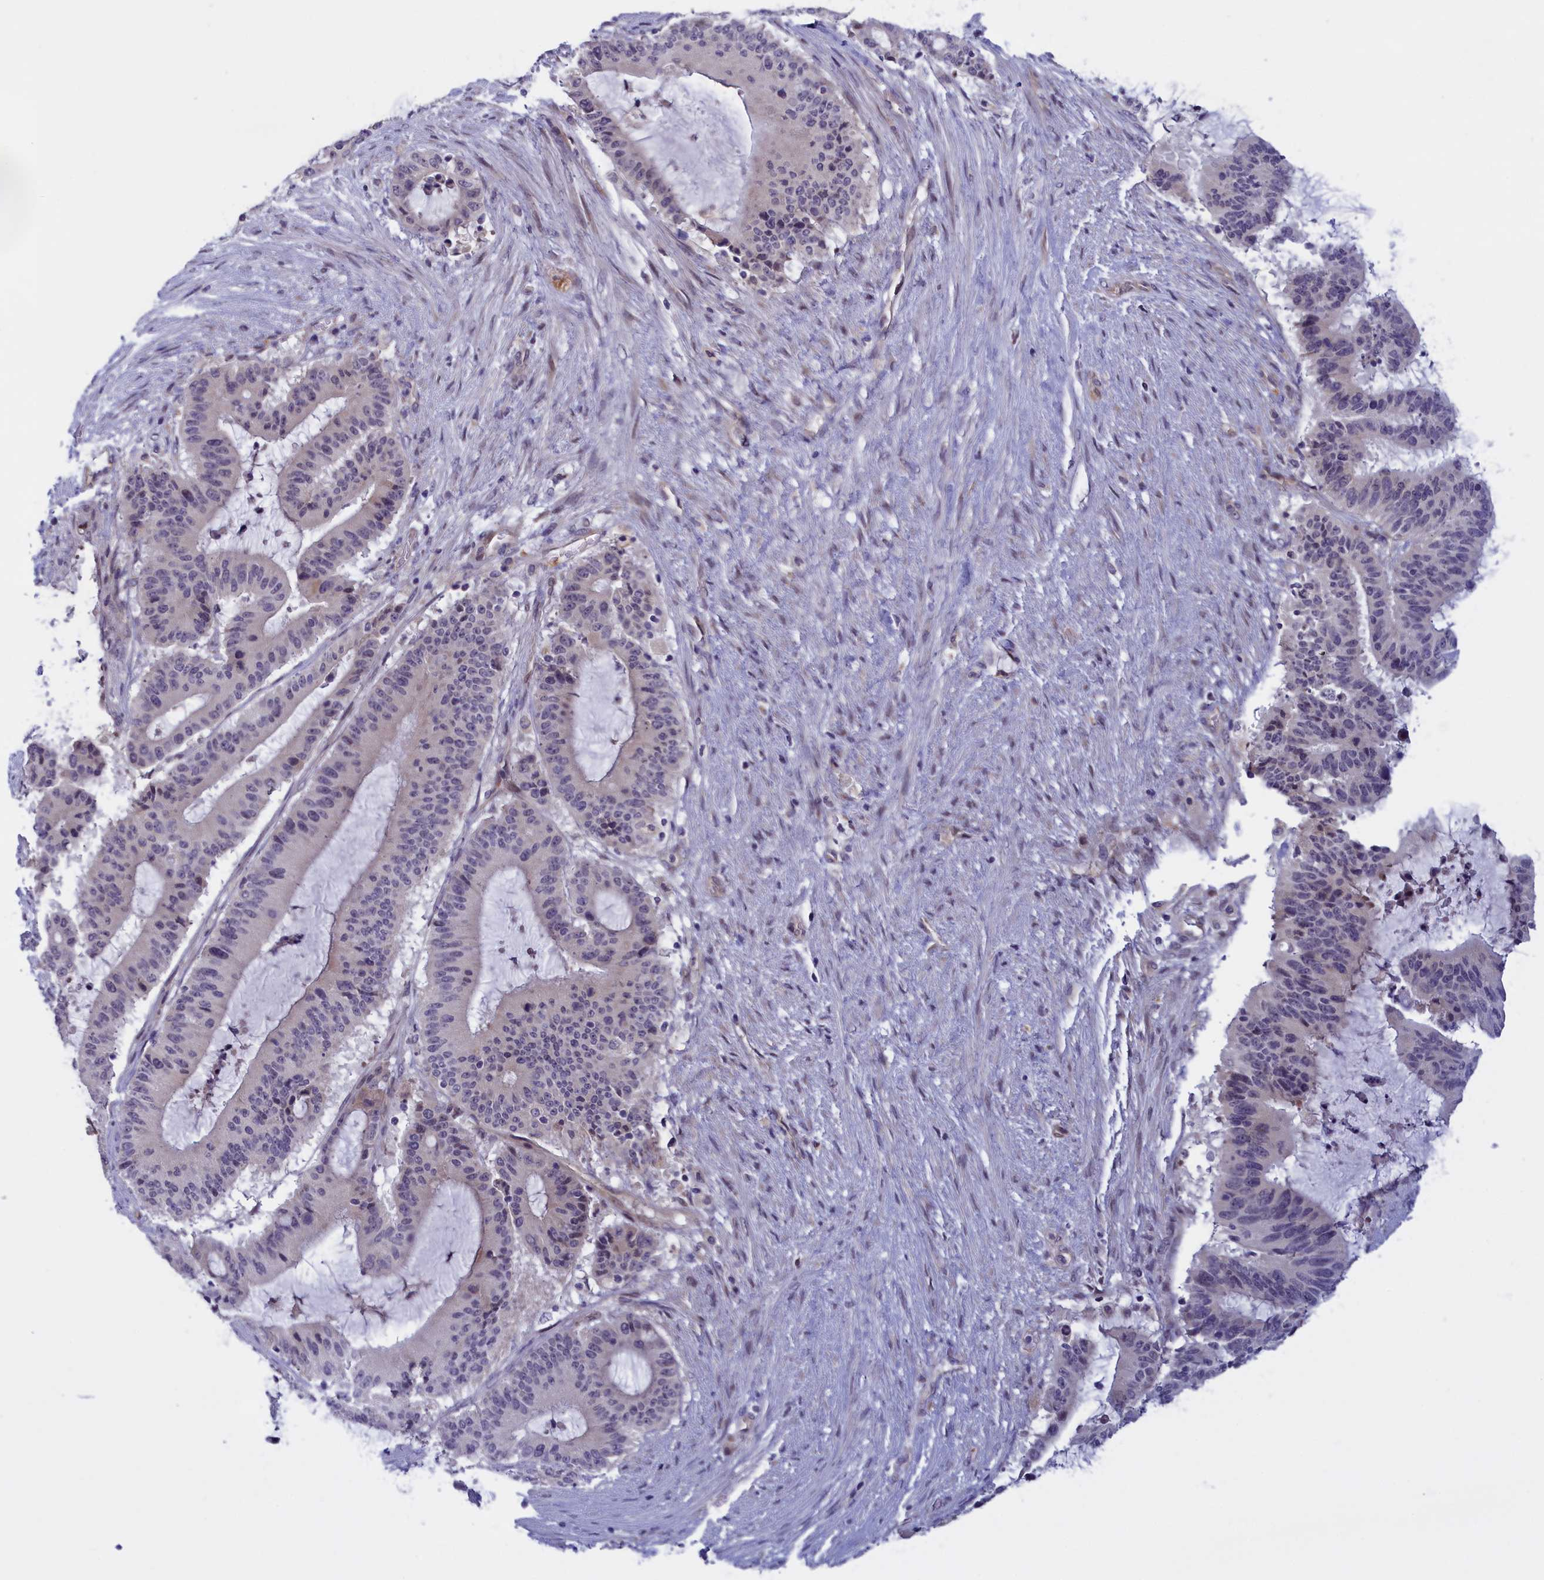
{"staining": {"intensity": "negative", "quantity": "none", "location": "none"}, "tissue": "liver cancer", "cell_type": "Tumor cells", "image_type": "cancer", "snomed": [{"axis": "morphology", "description": "Normal tissue, NOS"}, {"axis": "morphology", "description": "Cholangiocarcinoma"}, {"axis": "topography", "description": "Liver"}, {"axis": "topography", "description": "Peripheral nerve tissue"}], "caption": "Immunohistochemistry image of human liver cancer stained for a protein (brown), which exhibits no expression in tumor cells. (Stains: DAB immunohistochemistry (IHC) with hematoxylin counter stain, Microscopy: brightfield microscopy at high magnification).", "gene": "IGFALS", "patient": {"sex": "female", "age": 73}}